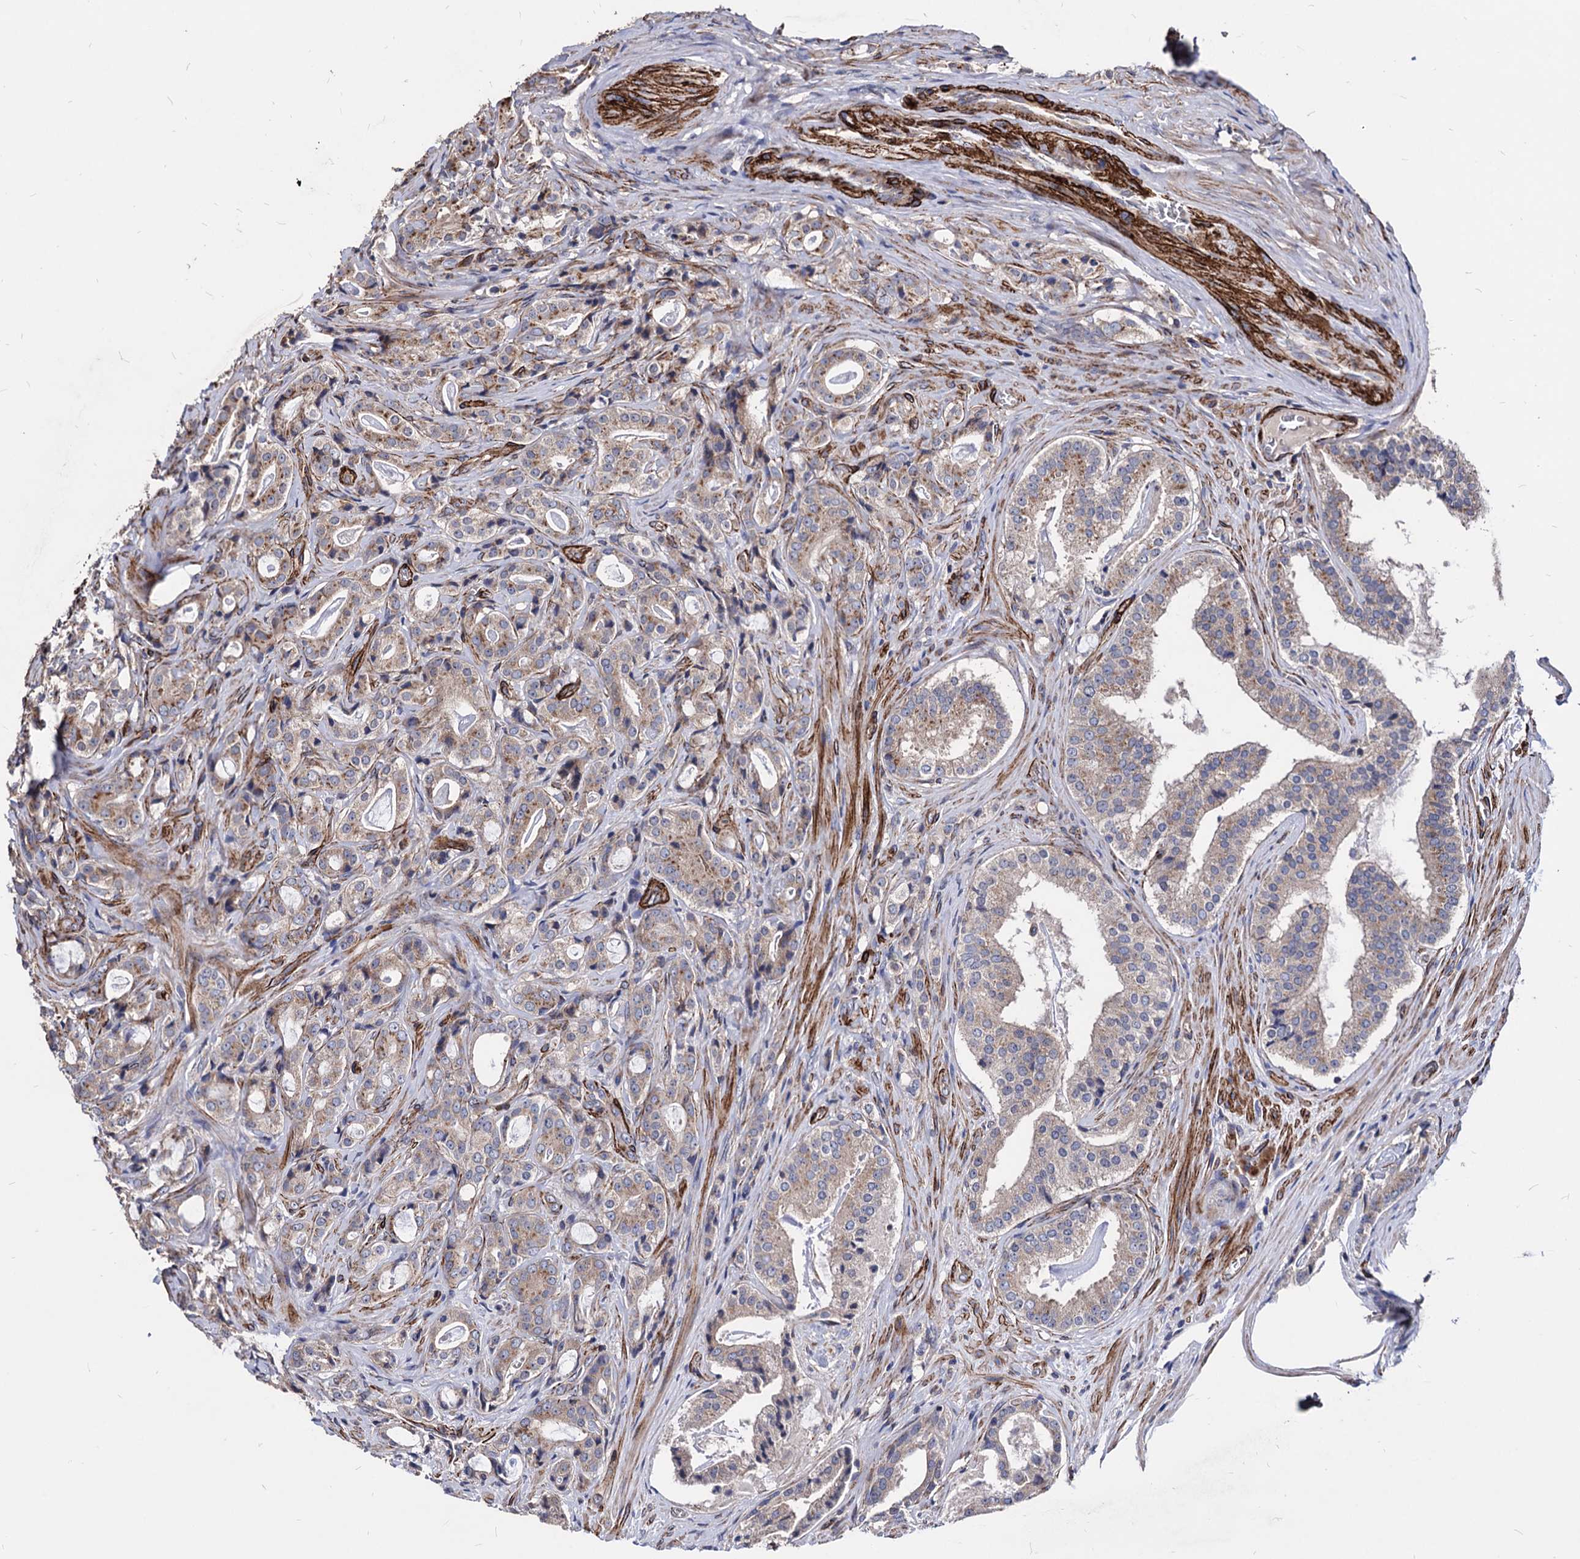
{"staining": {"intensity": "weak", "quantity": "25%-75%", "location": "cytoplasmic/membranous"}, "tissue": "prostate cancer", "cell_type": "Tumor cells", "image_type": "cancer", "snomed": [{"axis": "morphology", "description": "Adenocarcinoma, High grade"}, {"axis": "topography", "description": "Prostate"}], "caption": "Immunohistochemical staining of human prostate cancer shows weak cytoplasmic/membranous protein staining in approximately 25%-75% of tumor cells. (DAB (3,3'-diaminobenzidine) IHC with brightfield microscopy, high magnification).", "gene": "WDR11", "patient": {"sex": "male", "age": 63}}